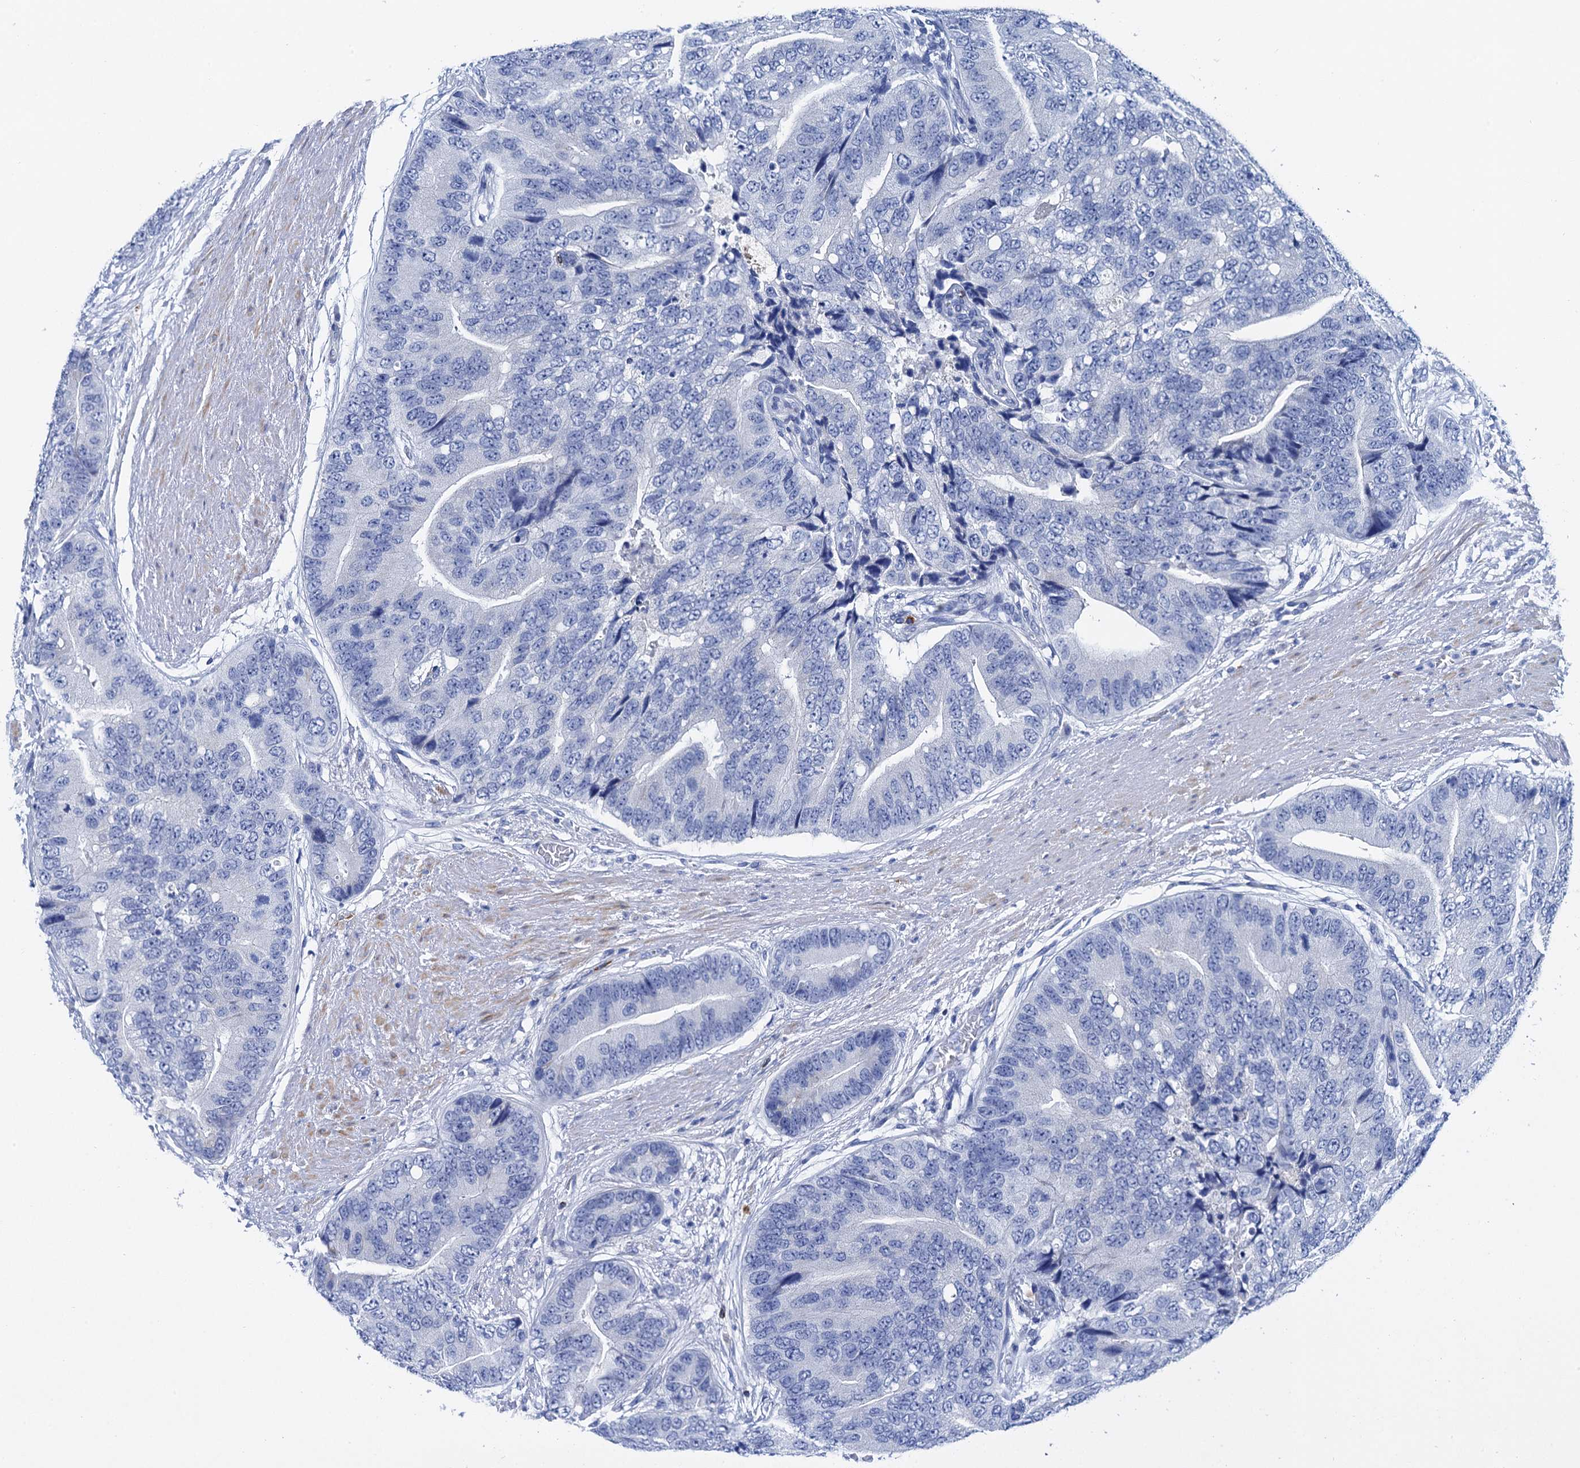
{"staining": {"intensity": "negative", "quantity": "none", "location": "none"}, "tissue": "prostate cancer", "cell_type": "Tumor cells", "image_type": "cancer", "snomed": [{"axis": "morphology", "description": "Adenocarcinoma, High grade"}, {"axis": "topography", "description": "Prostate"}], "caption": "Prostate cancer (adenocarcinoma (high-grade)) stained for a protein using IHC reveals no staining tumor cells.", "gene": "NLRP10", "patient": {"sex": "male", "age": 70}}